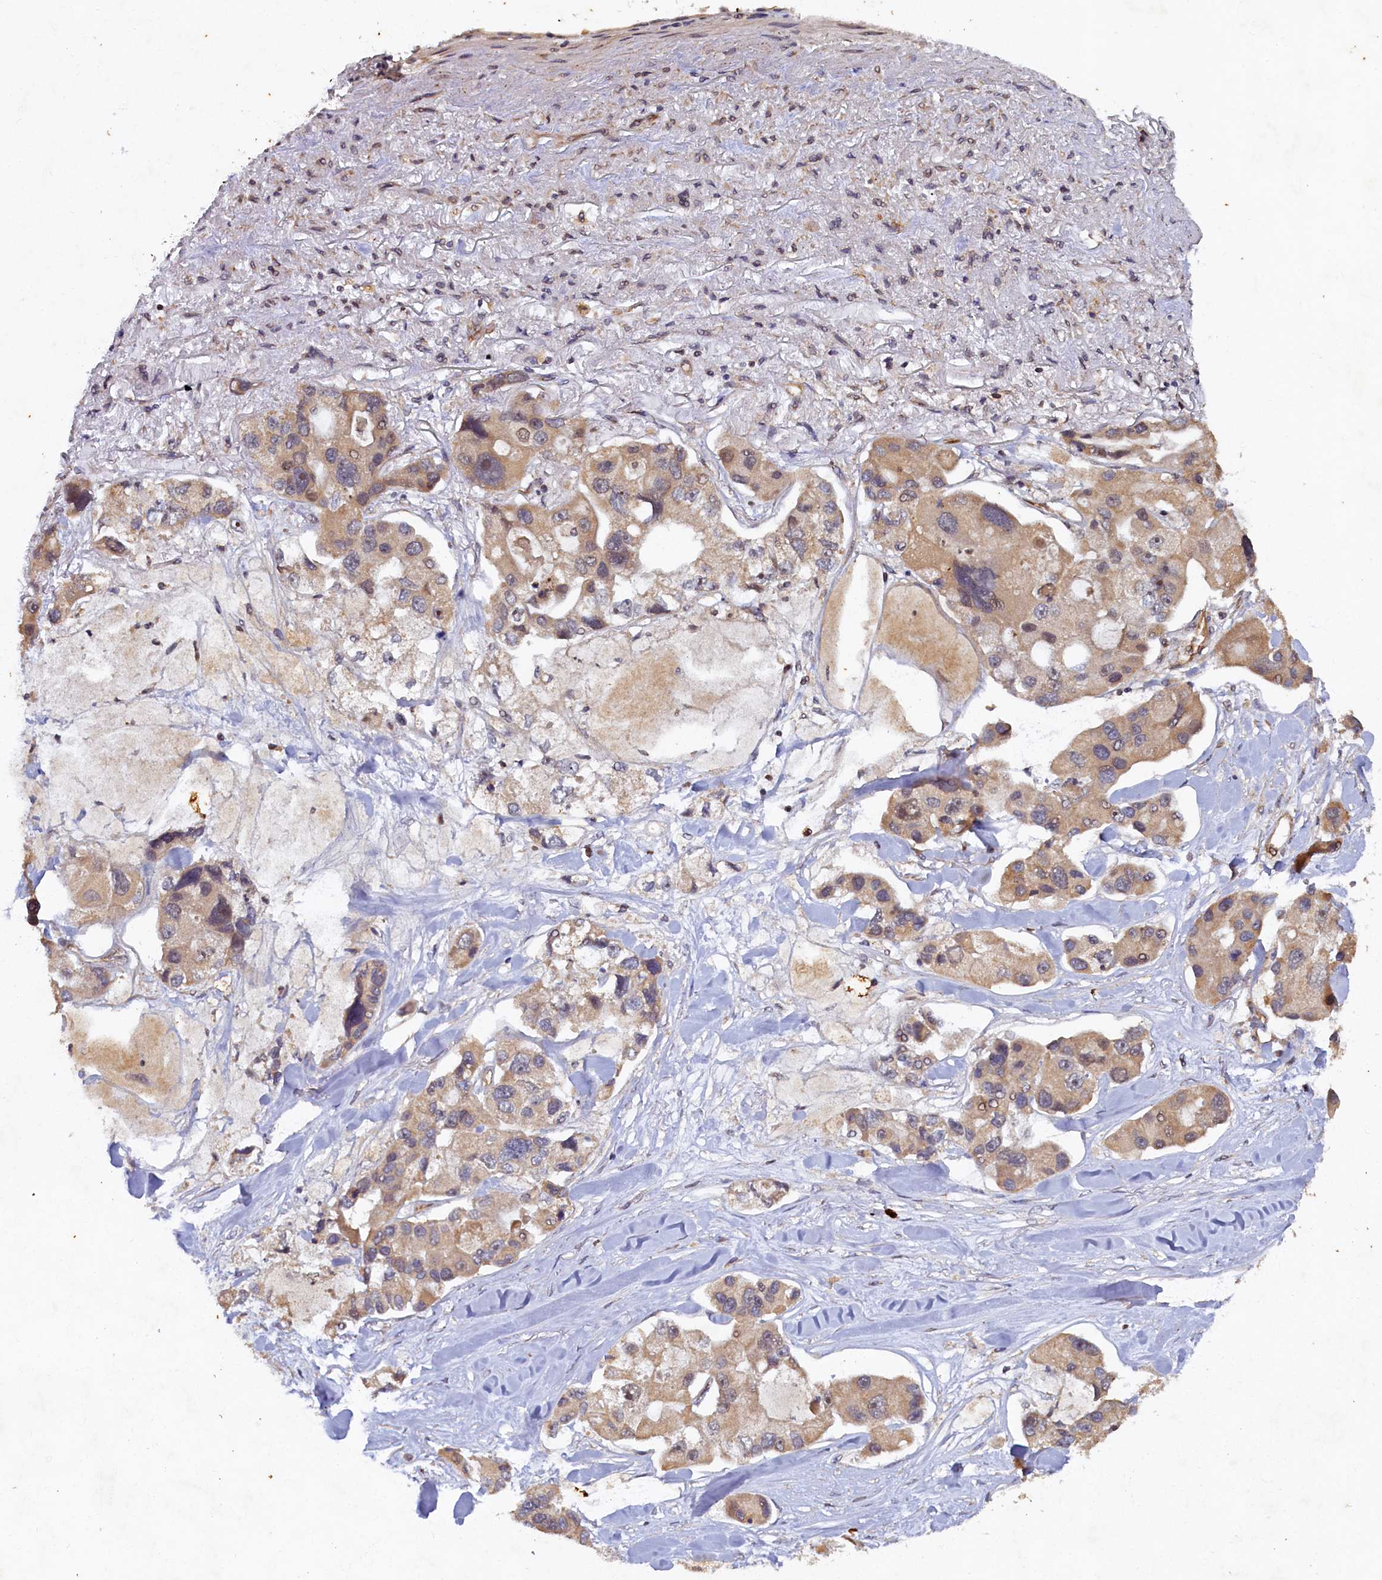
{"staining": {"intensity": "weak", "quantity": ">75%", "location": "cytoplasmic/membranous"}, "tissue": "lung cancer", "cell_type": "Tumor cells", "image_type": "cancer", "snomed": [{"axis": "morphology", "description": "Adenocarcinoma, NOS"}, {"axis": "topography", "description": "Lung"}], "caption": "Lung cancer (adenocarcinoma) was stained to show a protein in brown. There is low levels of weak cytoplasmic/membranous expression in approximately >75% of tumor cells.", "gene": "CEP20", "patient": {"sex": "female", "age": 54}}